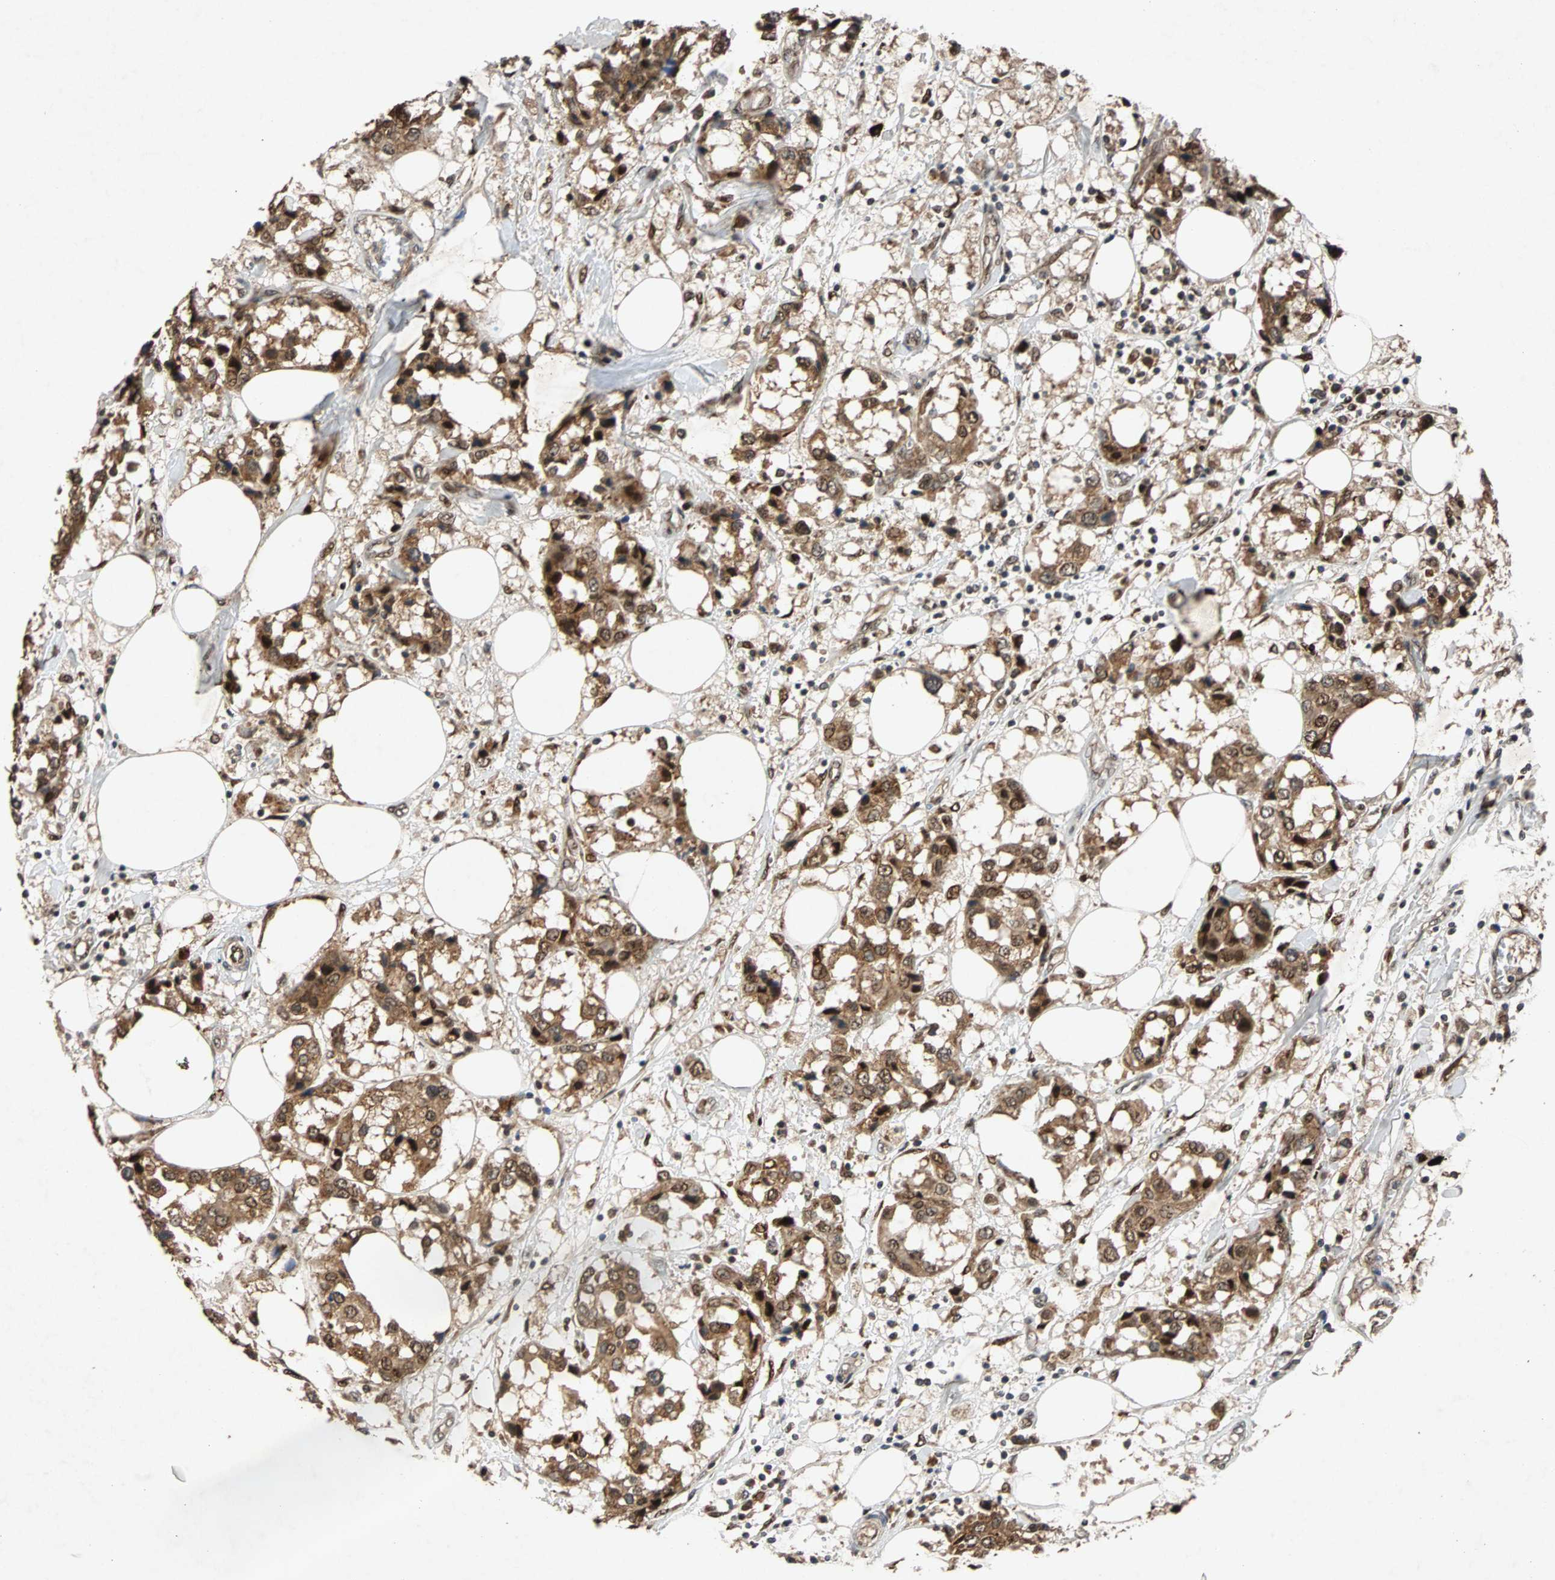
{"staining": {"intensity": "strong", "quantity": ">75%", "location": "cytoplasmic/membranous,nuclear"}, "tissue": "breast cancer", "cell_type": "Tumor cells", "image_type": "cancer", "snomed": [{"axis": "morphology", "description": "Duct carcinoma"}, {"axis": "topography", "description": "Breast"}], "caption": "This is a photomicrograph of IHC staining of breast cancer (intraductal carcinoma), which shows strong staining in the cytoplasmic/membranous and nuclear of tumor cells.", "gene": "USP31", "patient": {"sex": "female", "age": 80}}